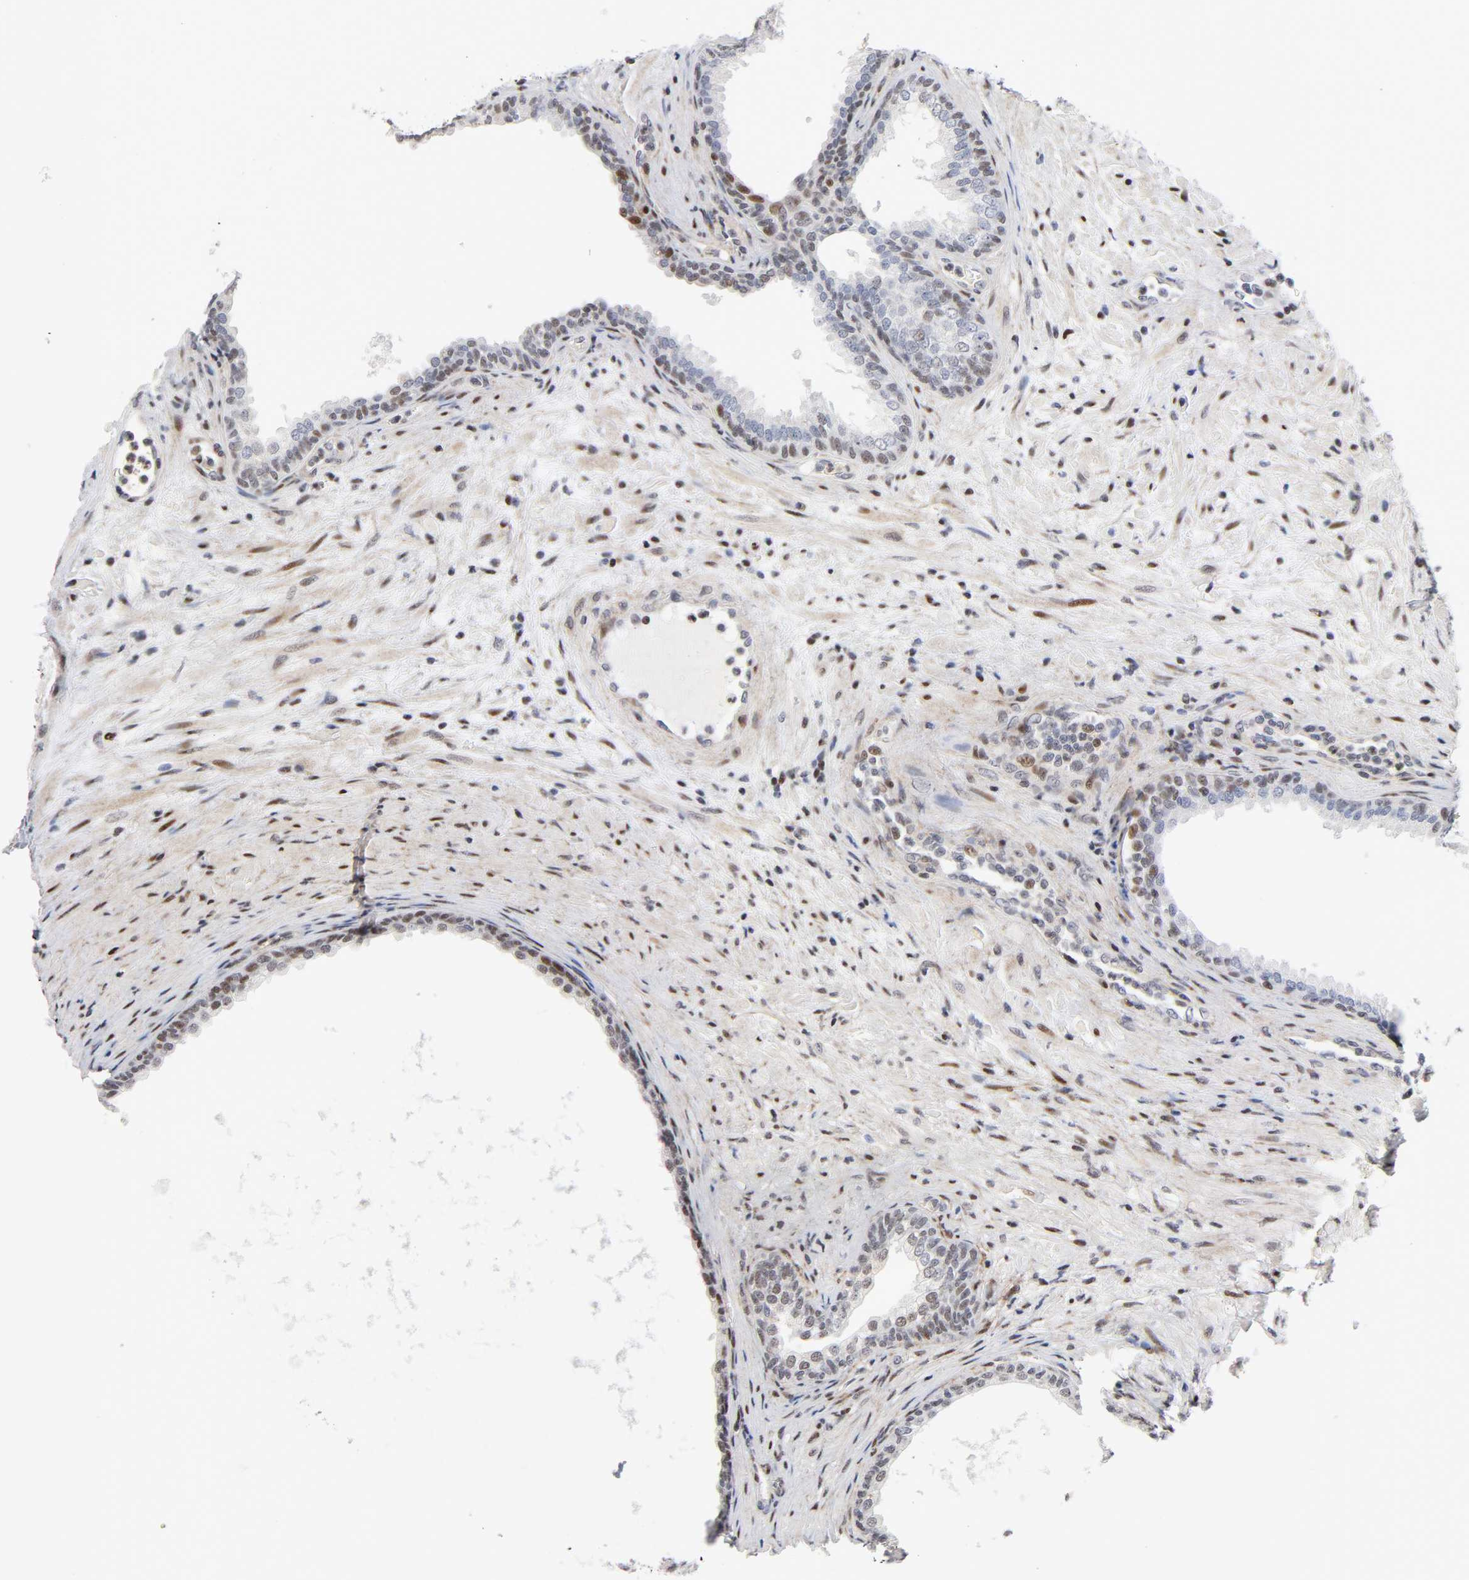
{"staining": {"intensity": "weak", "quantity": "<25%", "location": "nuclear"}, "tissue": "prostate", "cell_type": "Glandular cells", "image_type": "normal", "snomed": [{"axis": "morphology", "description": "Normal tissue, NOS"}, {"axis": "topography", "description": "Prostate"}], "caption": "This is an IHC image of normal prostate. There is no positivity in glandular cells.", "gene": "STK38", "patient": {"sex": "male", "age": 76}}